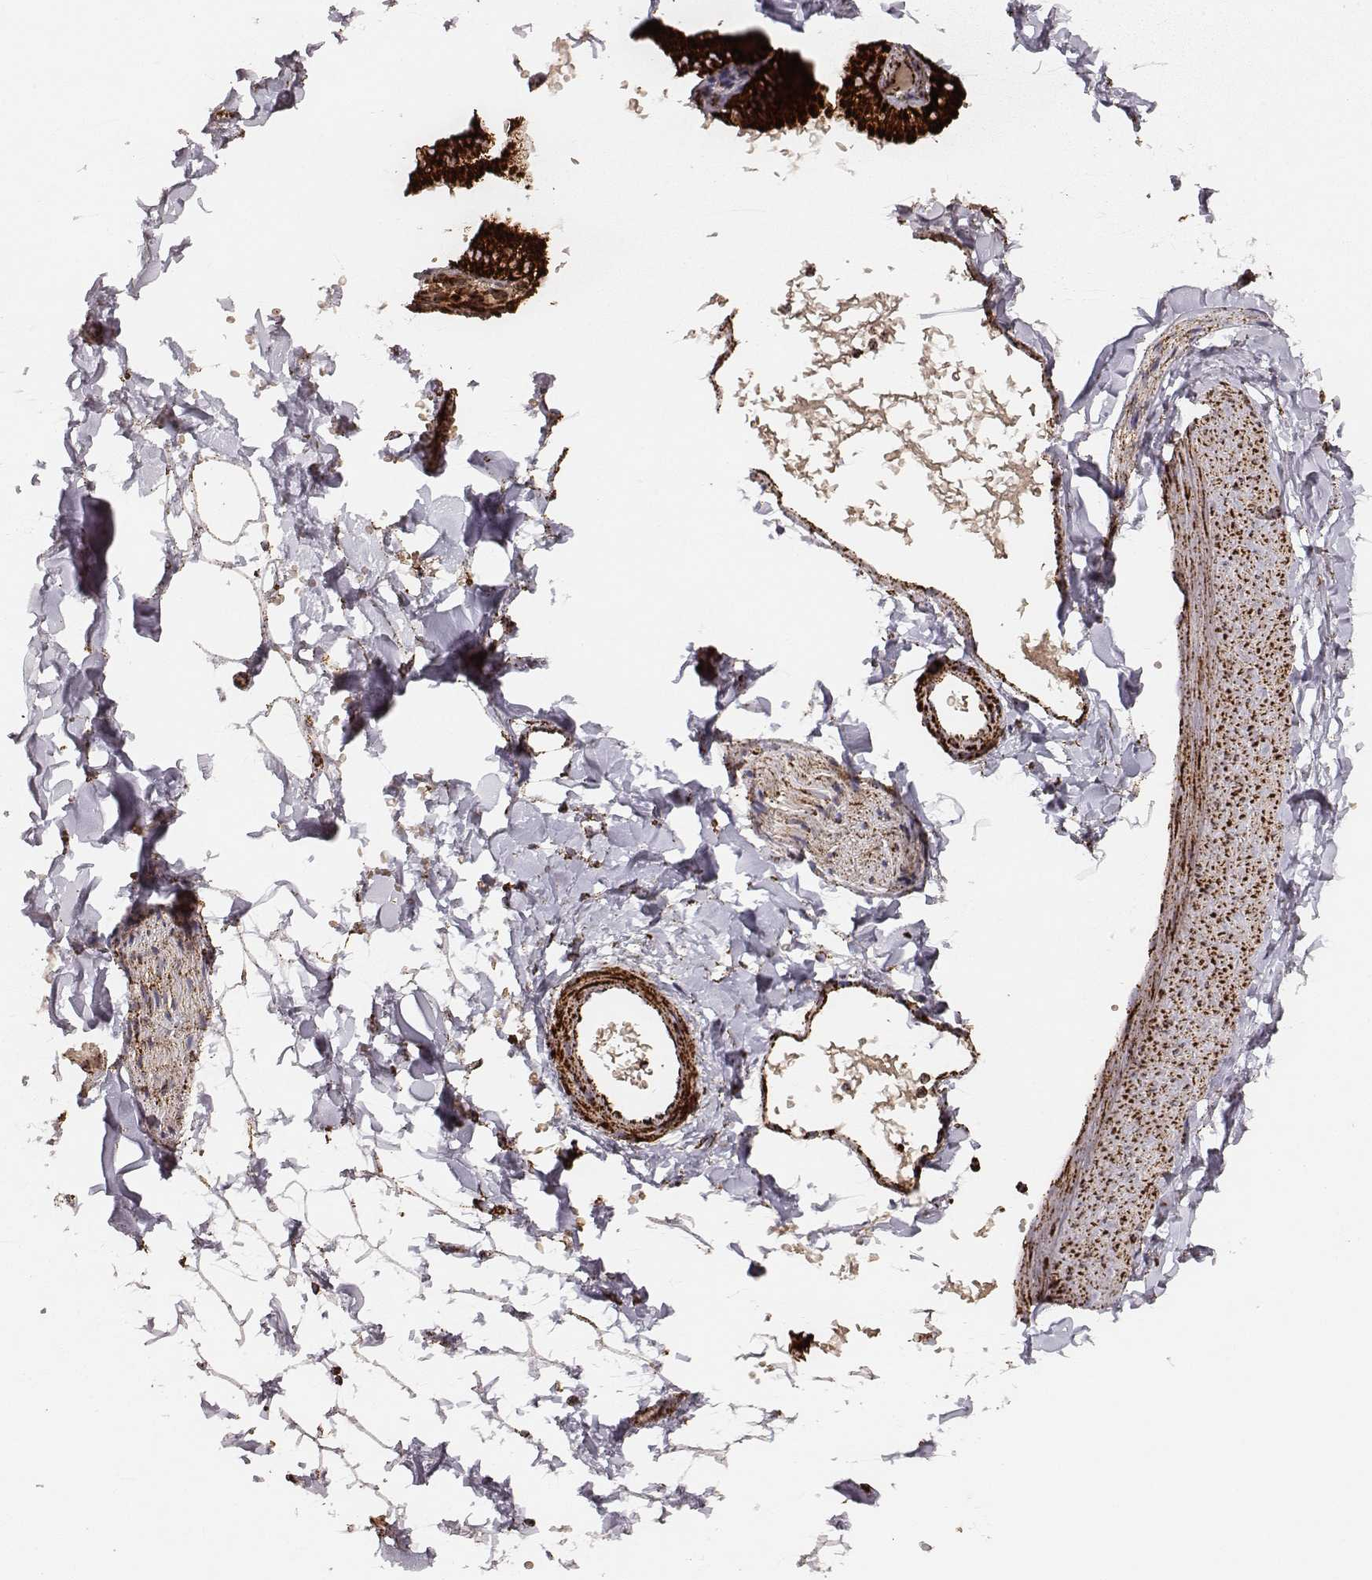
{"staining": {"intensity": "moderate", "quantity": ">75%", "location": "cytoplasmic/membranous"}, "tissue": "adipose tissue", "cell_type": "Adipocytes", "image_type": "normal", "snomed": [{"axis": "morphology", "description": "Normal tissue, NOS"}, {"axis": "topography", "description": "Gallbladder"}, {"axis": "topography", "description": "Peripheral nerve tissue"}], "caption": "Immunohistochemistry (IHC) (DAB (3,3'-diaminobenzidine)) staining of benign adipose tissue exhibits moderate cytoplasmic/membranous protein staining in approximately >75% of adipocytes.", "gene": "TUFM", "patient": {"sex": "female", "age": 45}}